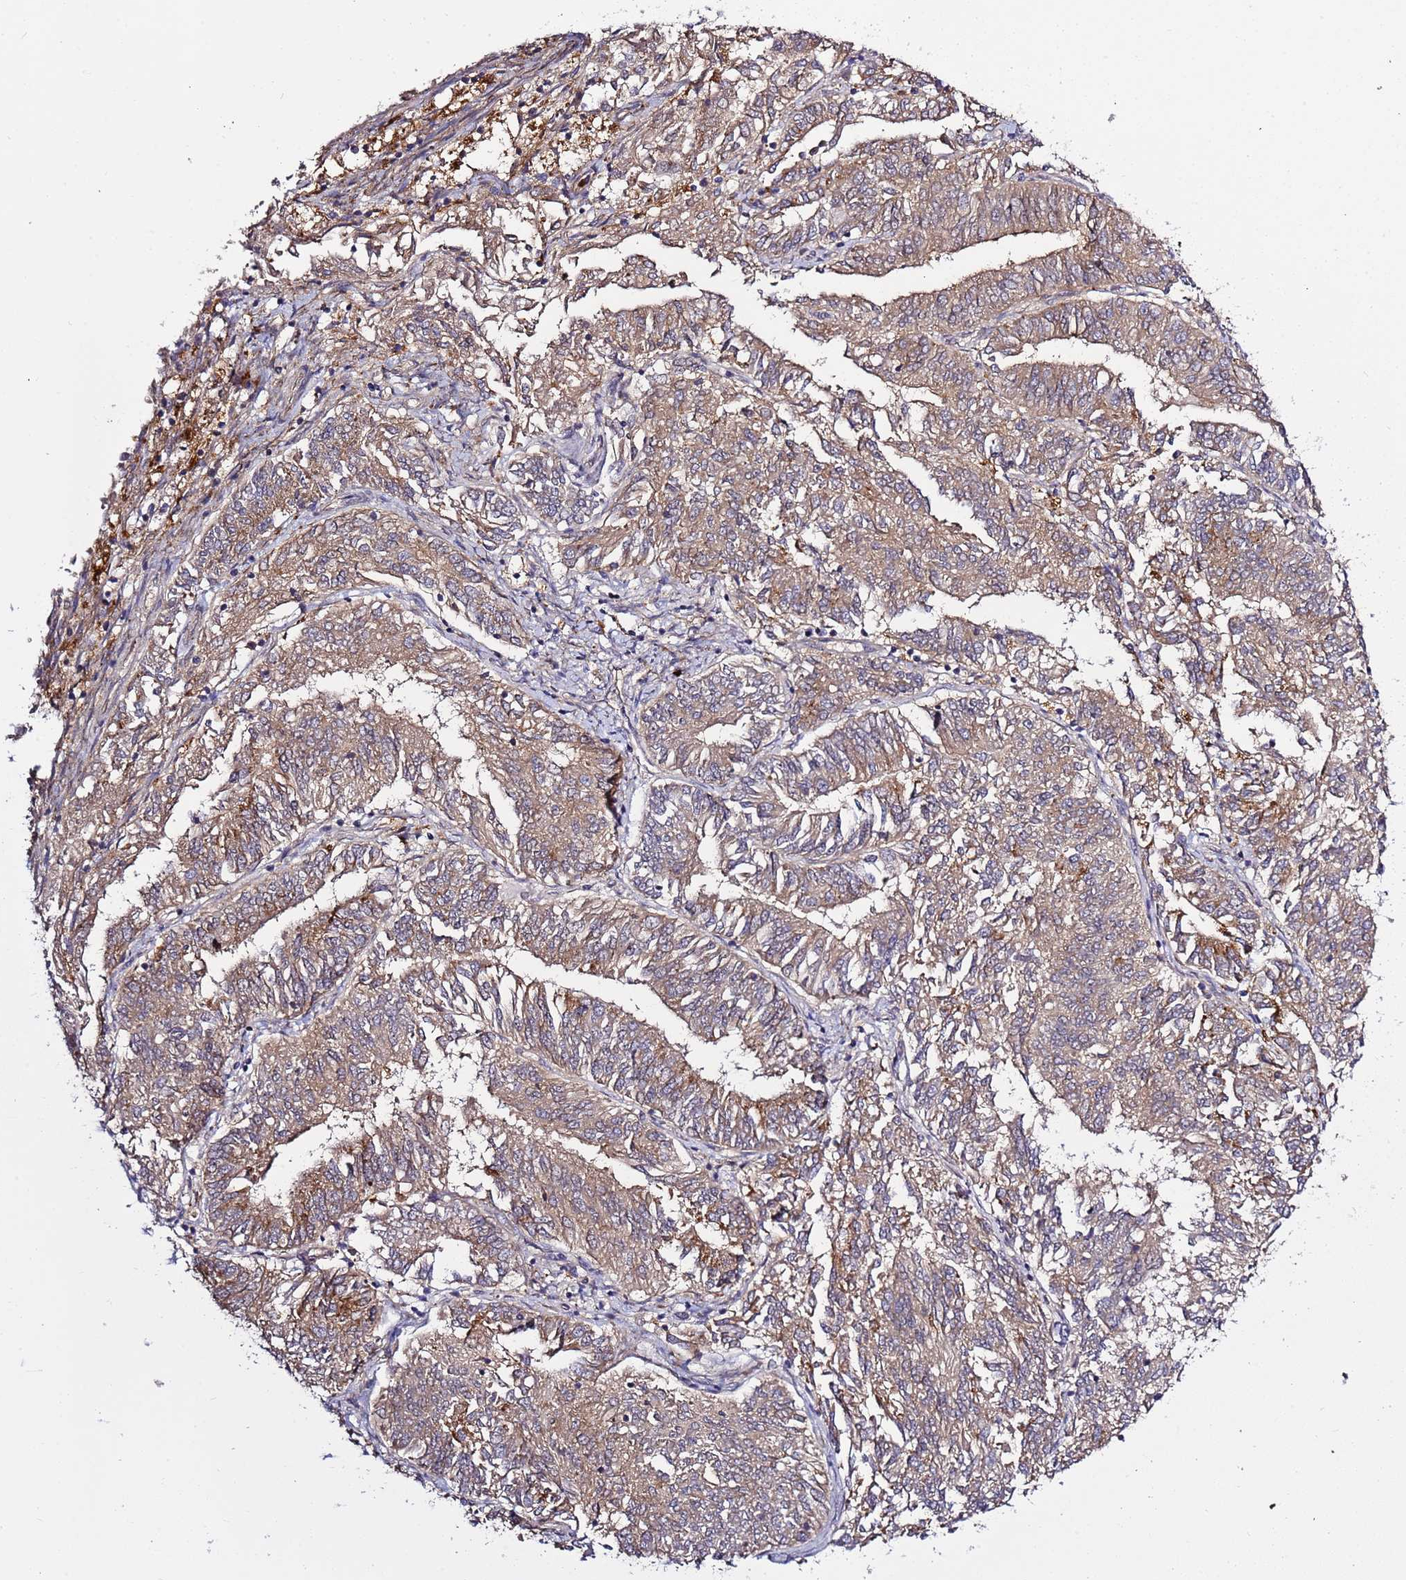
{"staining": {"intensity": "moderate", "quantity": ">75%", "location": "cytoplasmic/membranous"}, "tissue": "endometrial cancer", "cell_type": "Tumor cells", "image_type": "cancer", "snomed": [{"axis": "morphology", "description": "Adenocarcinoma, NOS"}, {"axis": "topography", "description": "Endometrium"}], "caption": "Protein expression analysis of human endometrial cancer reveals moderate cytoplasmic/membranous positivity in about >75% of tumor cells.", "gene": "VPS36", "patient": {"sex": "female", "age": 58}}